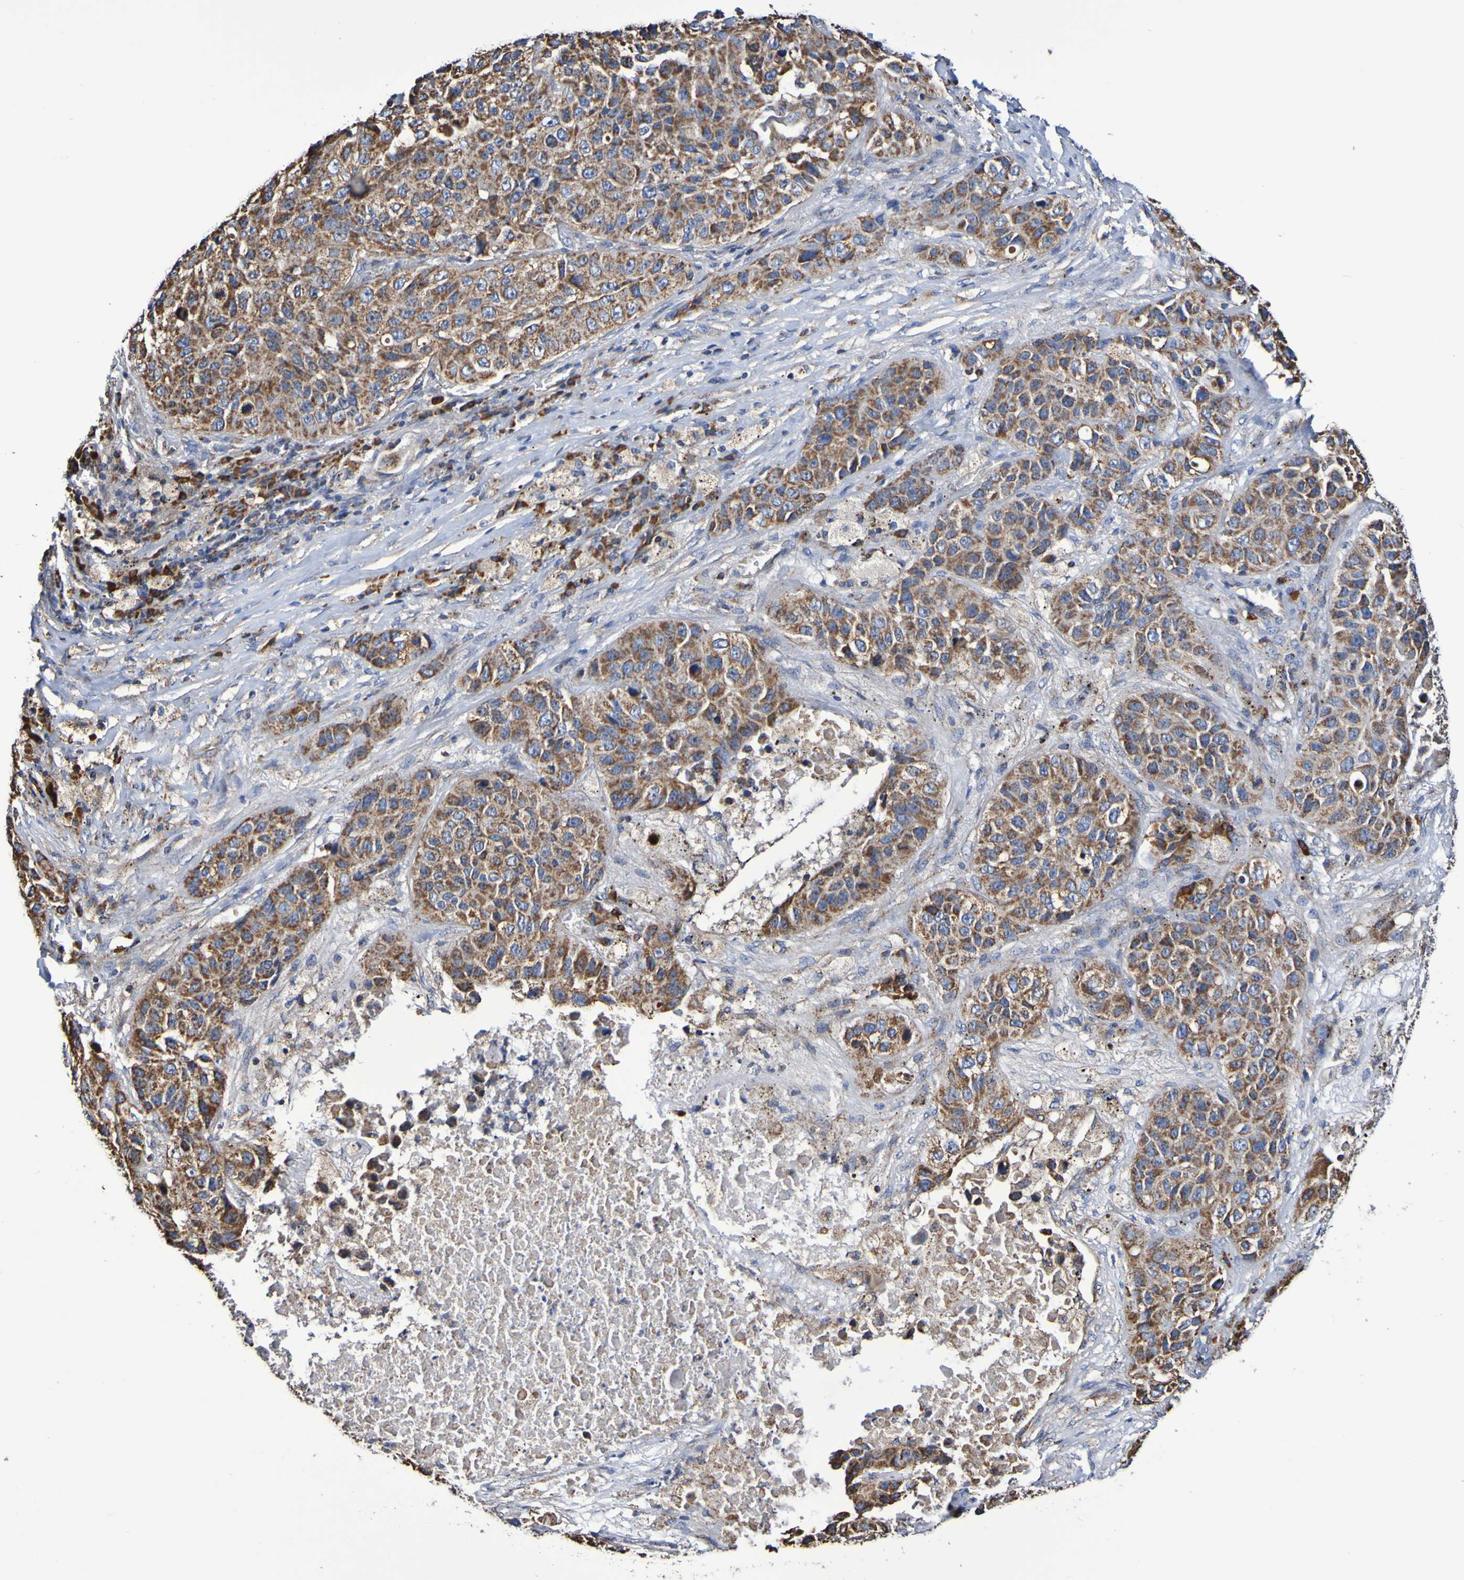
{"staining": {"intensity": "moderate", "quantity": ">75%", "location": "cytoplasmic/membranous"}, "tissue": "lung cancer", "cell_type": "Tumor cells", "image_type": "cancer", "snomed": [{"axis": "morphology", "description": "Squamous cell carcinoma, NOS"}, {"axis": "topography", "description": "Lung"}], "caption": "Moderate cytoplasmic/membranous staining is appreciated in about >75% of tumor cells in lung squamous cell carcinoma.", "gene": "IL18R1", "patient": {"sex": "male", "age": 57}}